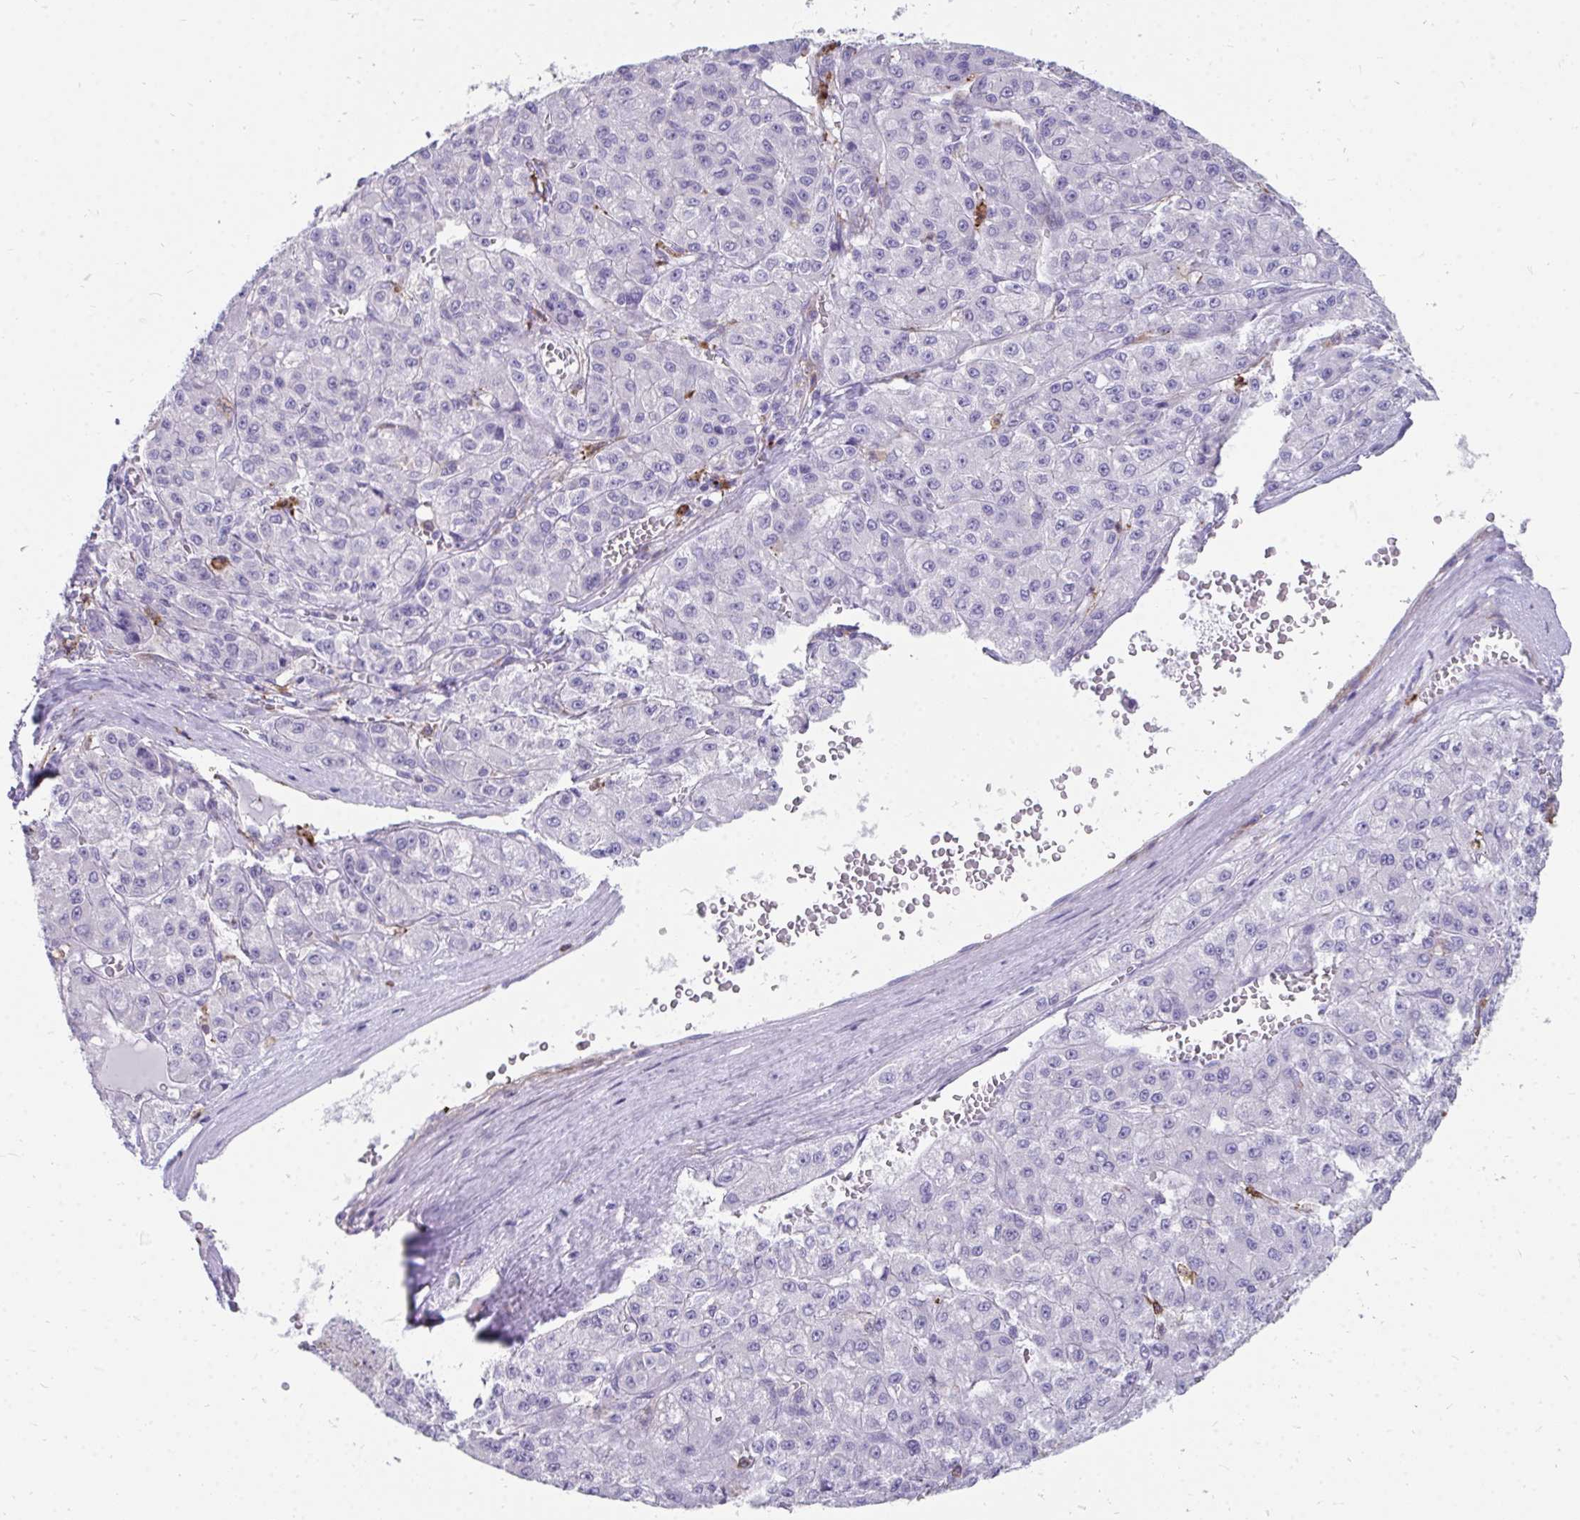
{"staining": {"intensity": "negative", "quantity": "none", "location": "none"}, "tissue": "liver cancer", "cell_type": "Tumor cells", "image_type": "cancer", "snomed": [{"axis": "morphology", "description": "Carcinoma, Hepatocellular, NOS"}, {"axis": "topography", "description": "Liver"}], "caption": "A histopathology image of human liver cancer (hepatocellular carcinoma) is negative for staining in tumor cells.", "gene": "CD163", "patient": {"sex": "male", "age": 70}}